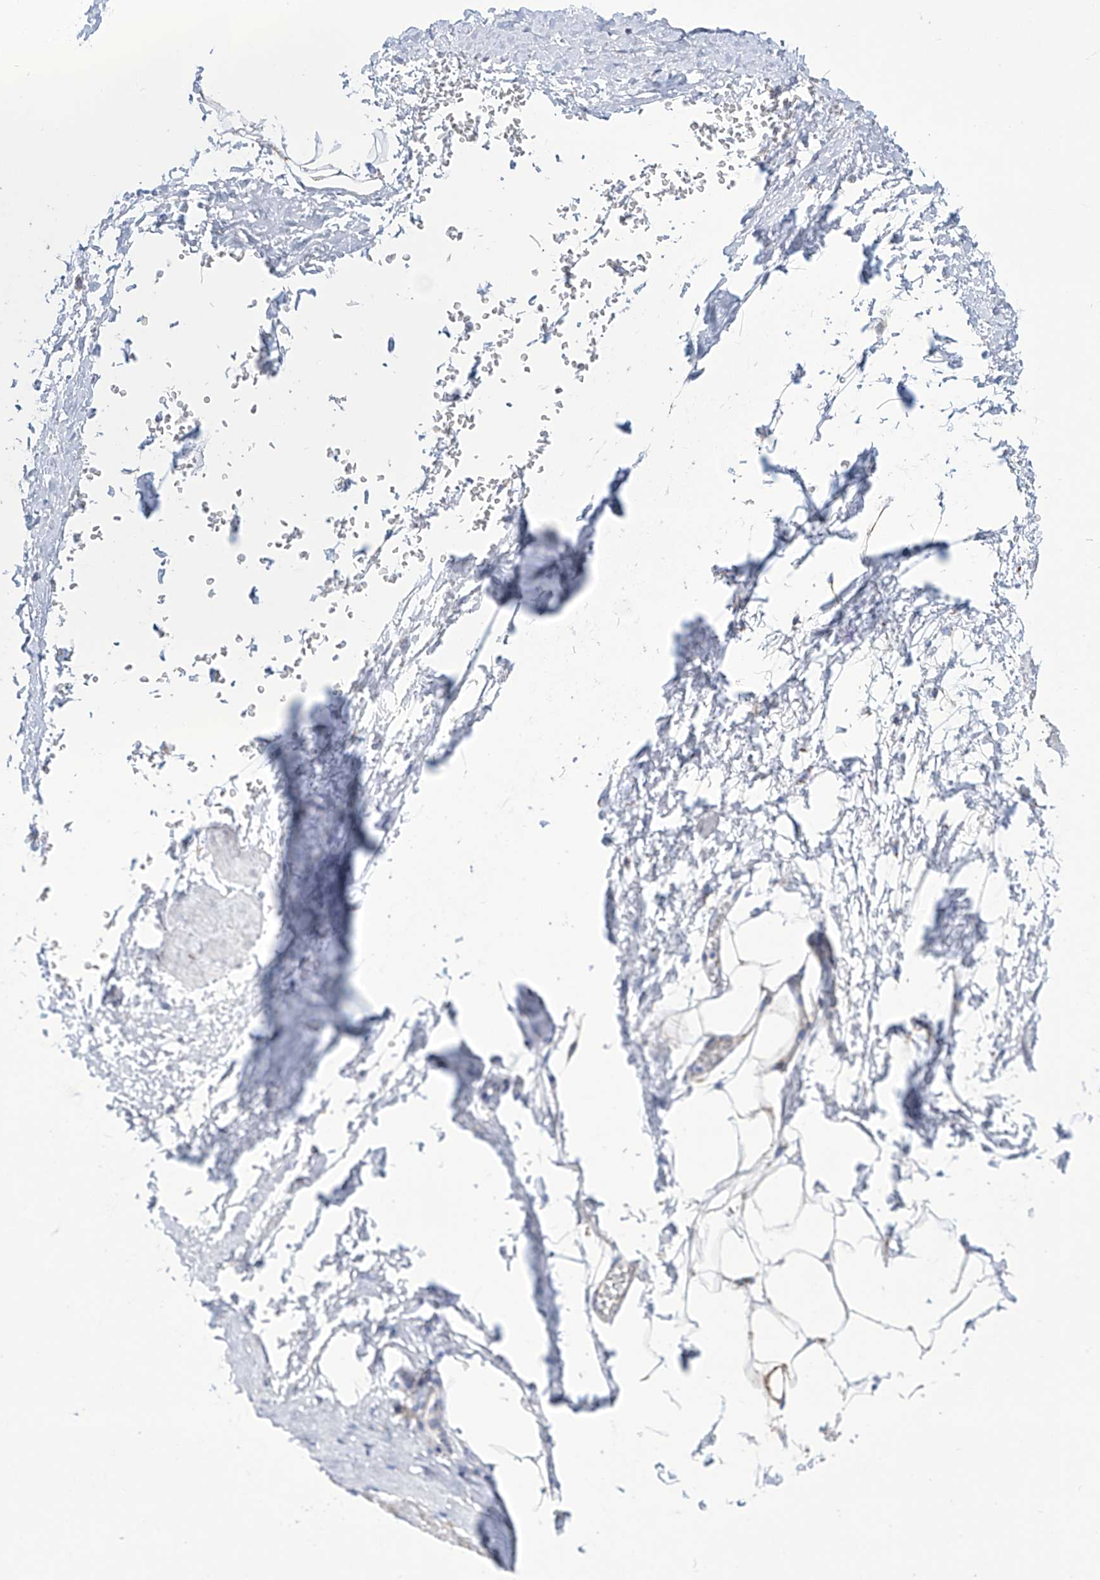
{"staining": {"intensity": "weak", "quantity": "<25%", "location": "cytoplasmic/membranous"}, "tissue": "adipose tissue", "cell_type": "Adipocytes", "image_type": "normal", "snomed": [{"axis": "morphology", "description": "Normal tissue, NOS"}, {"axis": "morphology", "description": "Adenocarcinoma, Low grade"}, {"axis": "topography", "description": "Prostate"}, {"axis": "topography", "description": "Peripheral nerve tissue"}], "caption": "Protein analysis of benign adipose tissue shows no significant staining in adipocytes. Nuclei are stained in blue.", "gene": "ALDH6A1", "patient": {"sex": "male", "age": 63}}